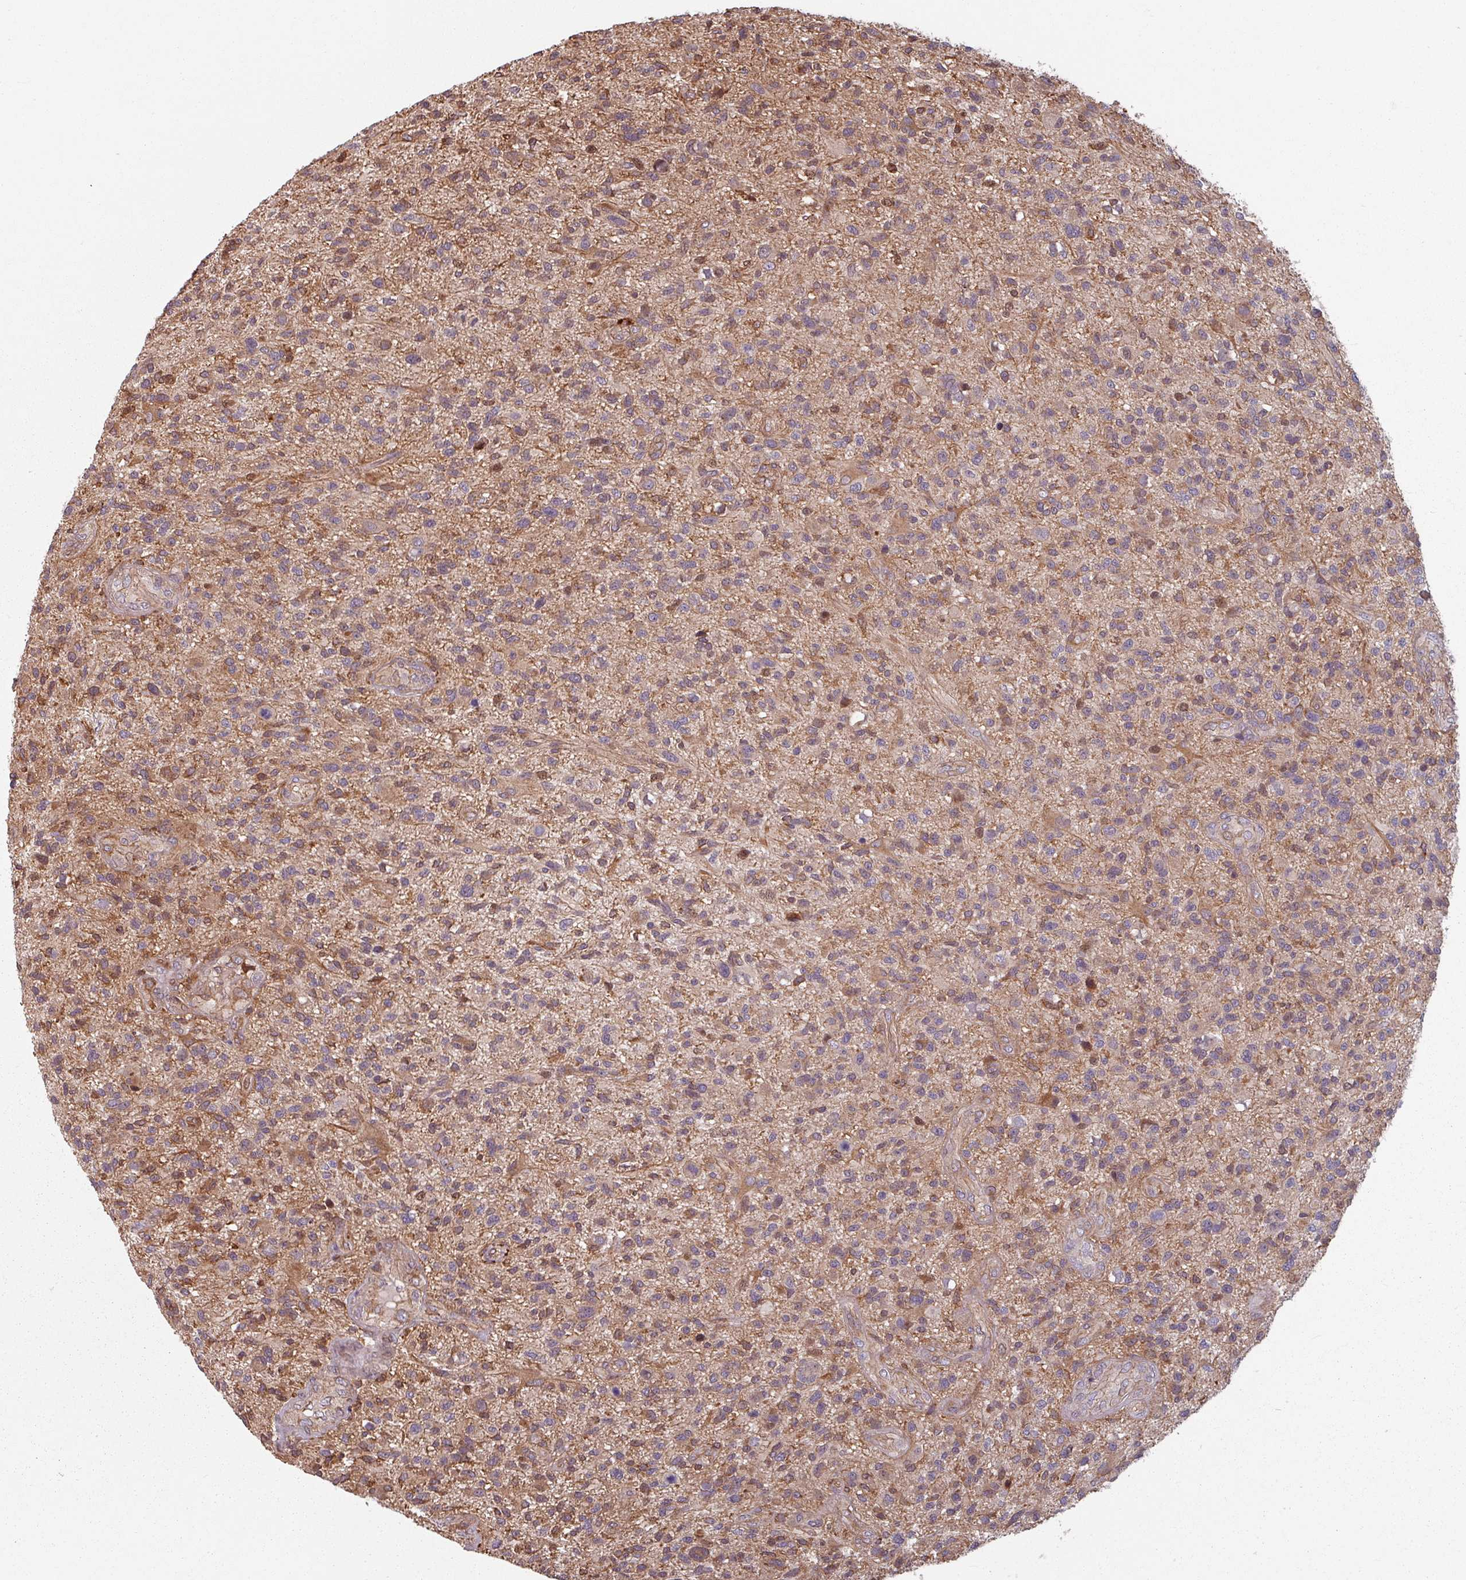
{"staining": {"intensity": "moderate", "quantity": "<25%", "location": "cytoplasmic/membranous,nuclear"}, "tissue": "glioma", "cell_type": "Tumor cells", "image_type": "cancer", "snomed": [{"axis": "morphology", "description": "Glioma, malignant, High grade"}, {"axis": "topography", "description": "Brain"}], "caption": "This micrograph displays immunohistochemistry staining of high-grade glioma (malignant), with low moderate cytoplasmic/membranous and nuclear staining in approximately <25% of tumor cells.", "gene": "EID1", "patient": {"sex": "male", "age": 47}}